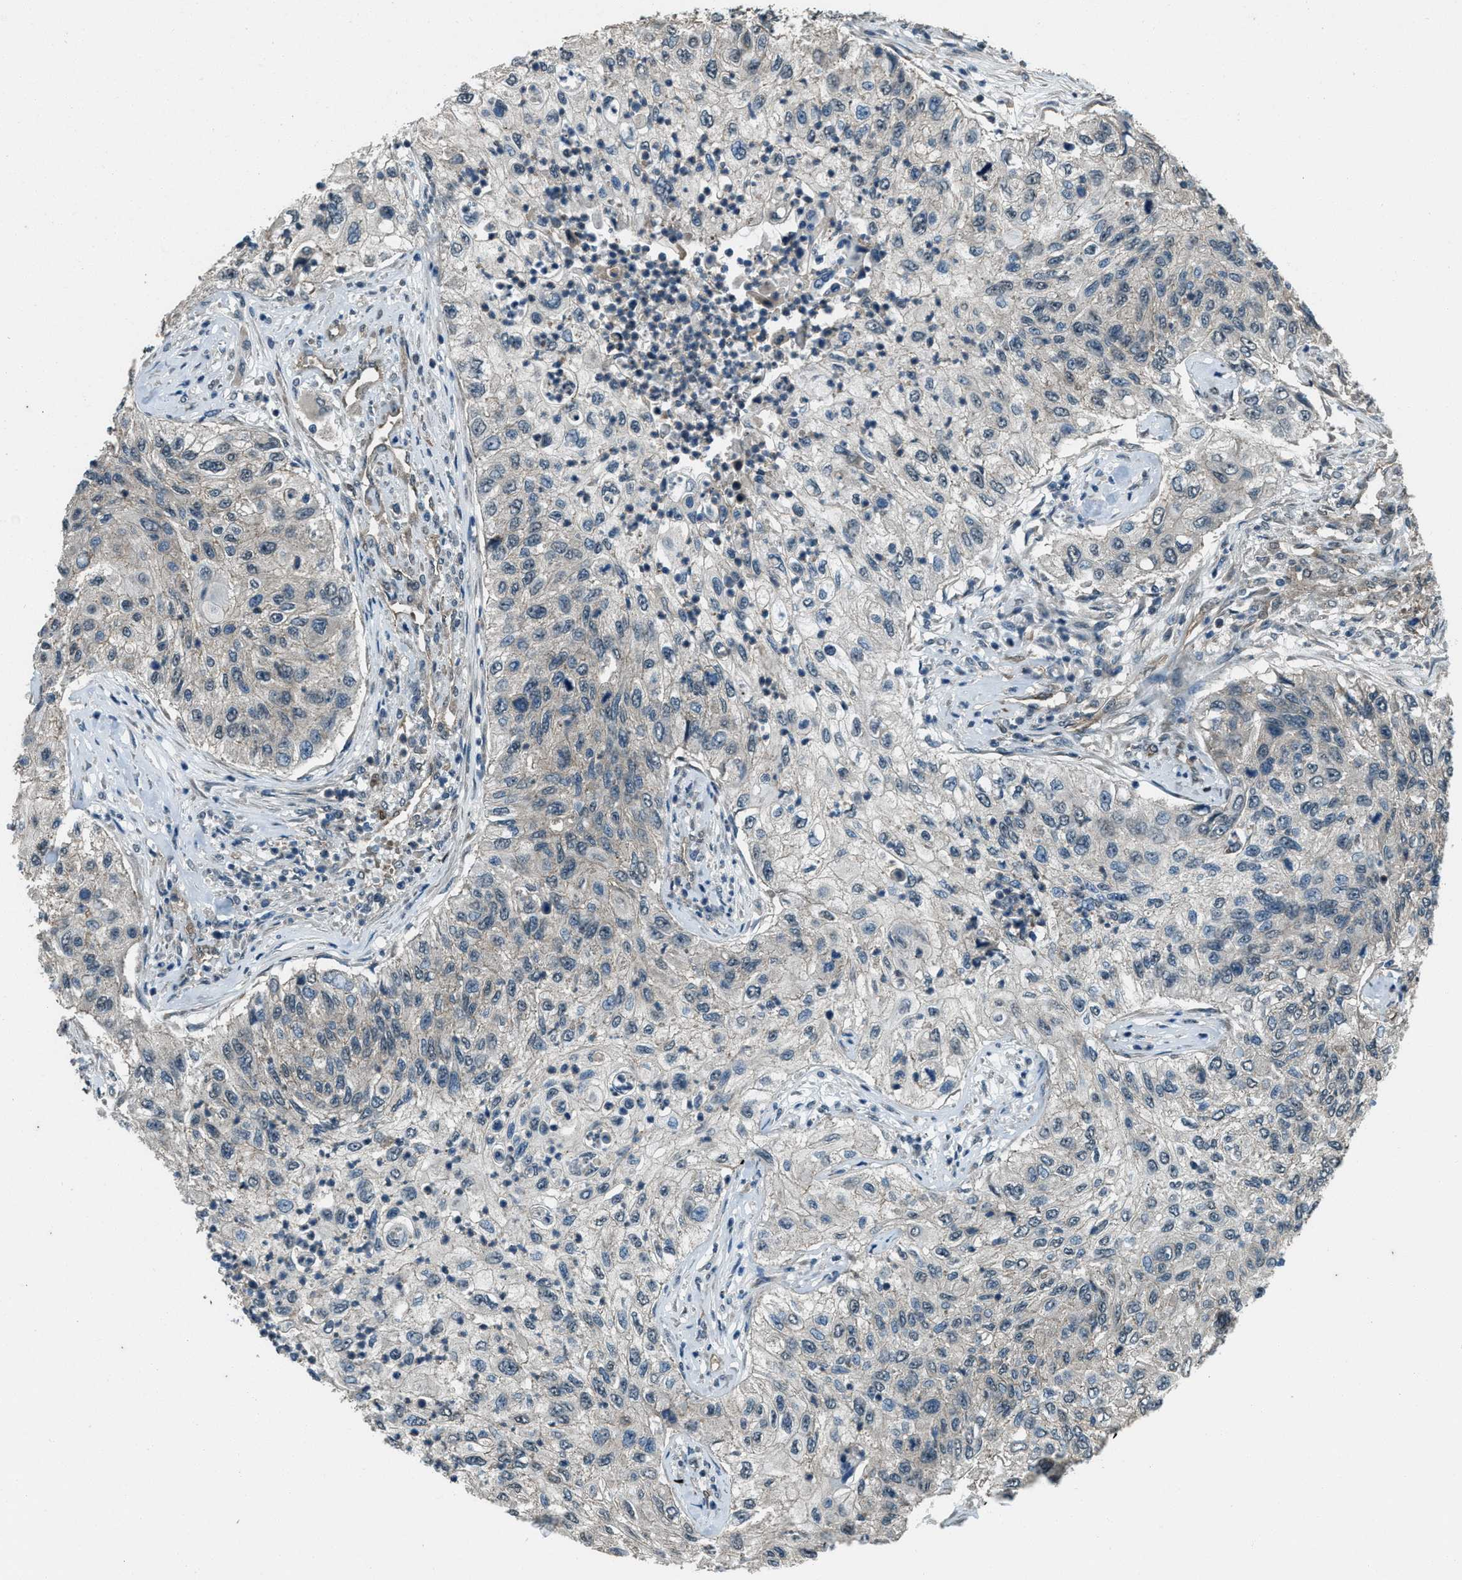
{"staining": {"intensity": "negative", "quantity": "none", "location": "none"}, "tissue": "urothelial cancer", "cell_type": "Tumor cells", "image_type": "cancer", "snomed": [{"axis": "morphology", "description": "Urothelial carcinoma, High grade"}, {"axis": "topography", "description": "Urinary bladder"}], "caption": "IHC histopathology image of neoplastic tissue: human urothelial carcinoma (high-grade) stained with DAB shows no significant protein positivity in tumor cells.", "gene": "SVIL", "patient": {"sex": "female", "age": 60}}